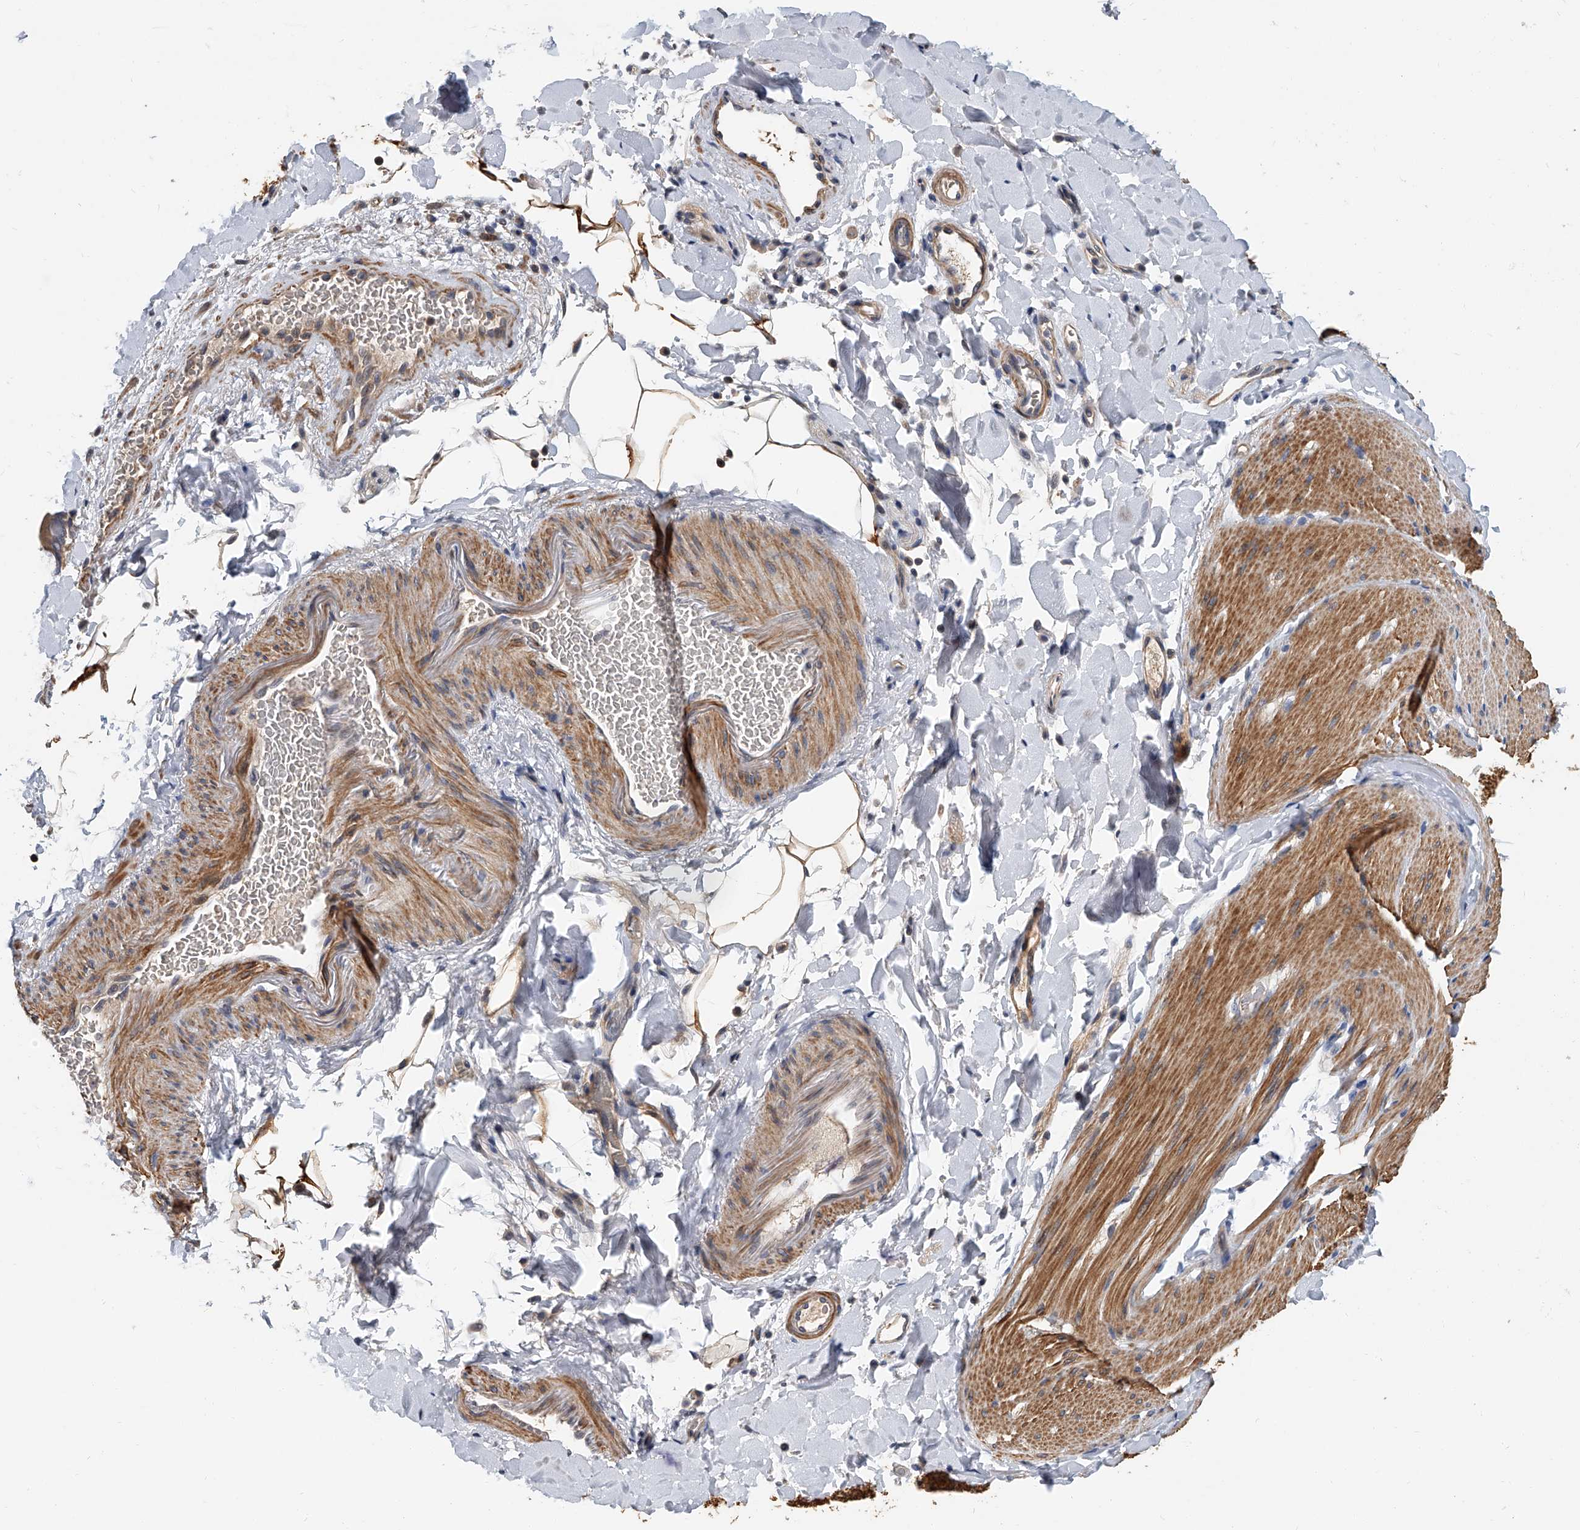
{"staining": {"intensity": "moderate", "quantity": "25%-75%", "location": "cytoplasmic/membranous"}, "tissue": "smooth muscle", "cell_type": "Smooth muscle cells", "image_type": "normal", "snomed": [{"axis": "morphology", "description": "Normal tissue, NOS"}, {"axis": "topography", "description": "Smooth muscle"}, {"axis": "topography", "description": "Small intestine"}], "caption": "A photomicrograph of smooth muscle stained for a protein exhibits moderate cytoplasmic/membranous brown staining in smooth muscle cells.", "gene": "CD200", "patient": {"sex": "female", "age": 84}}